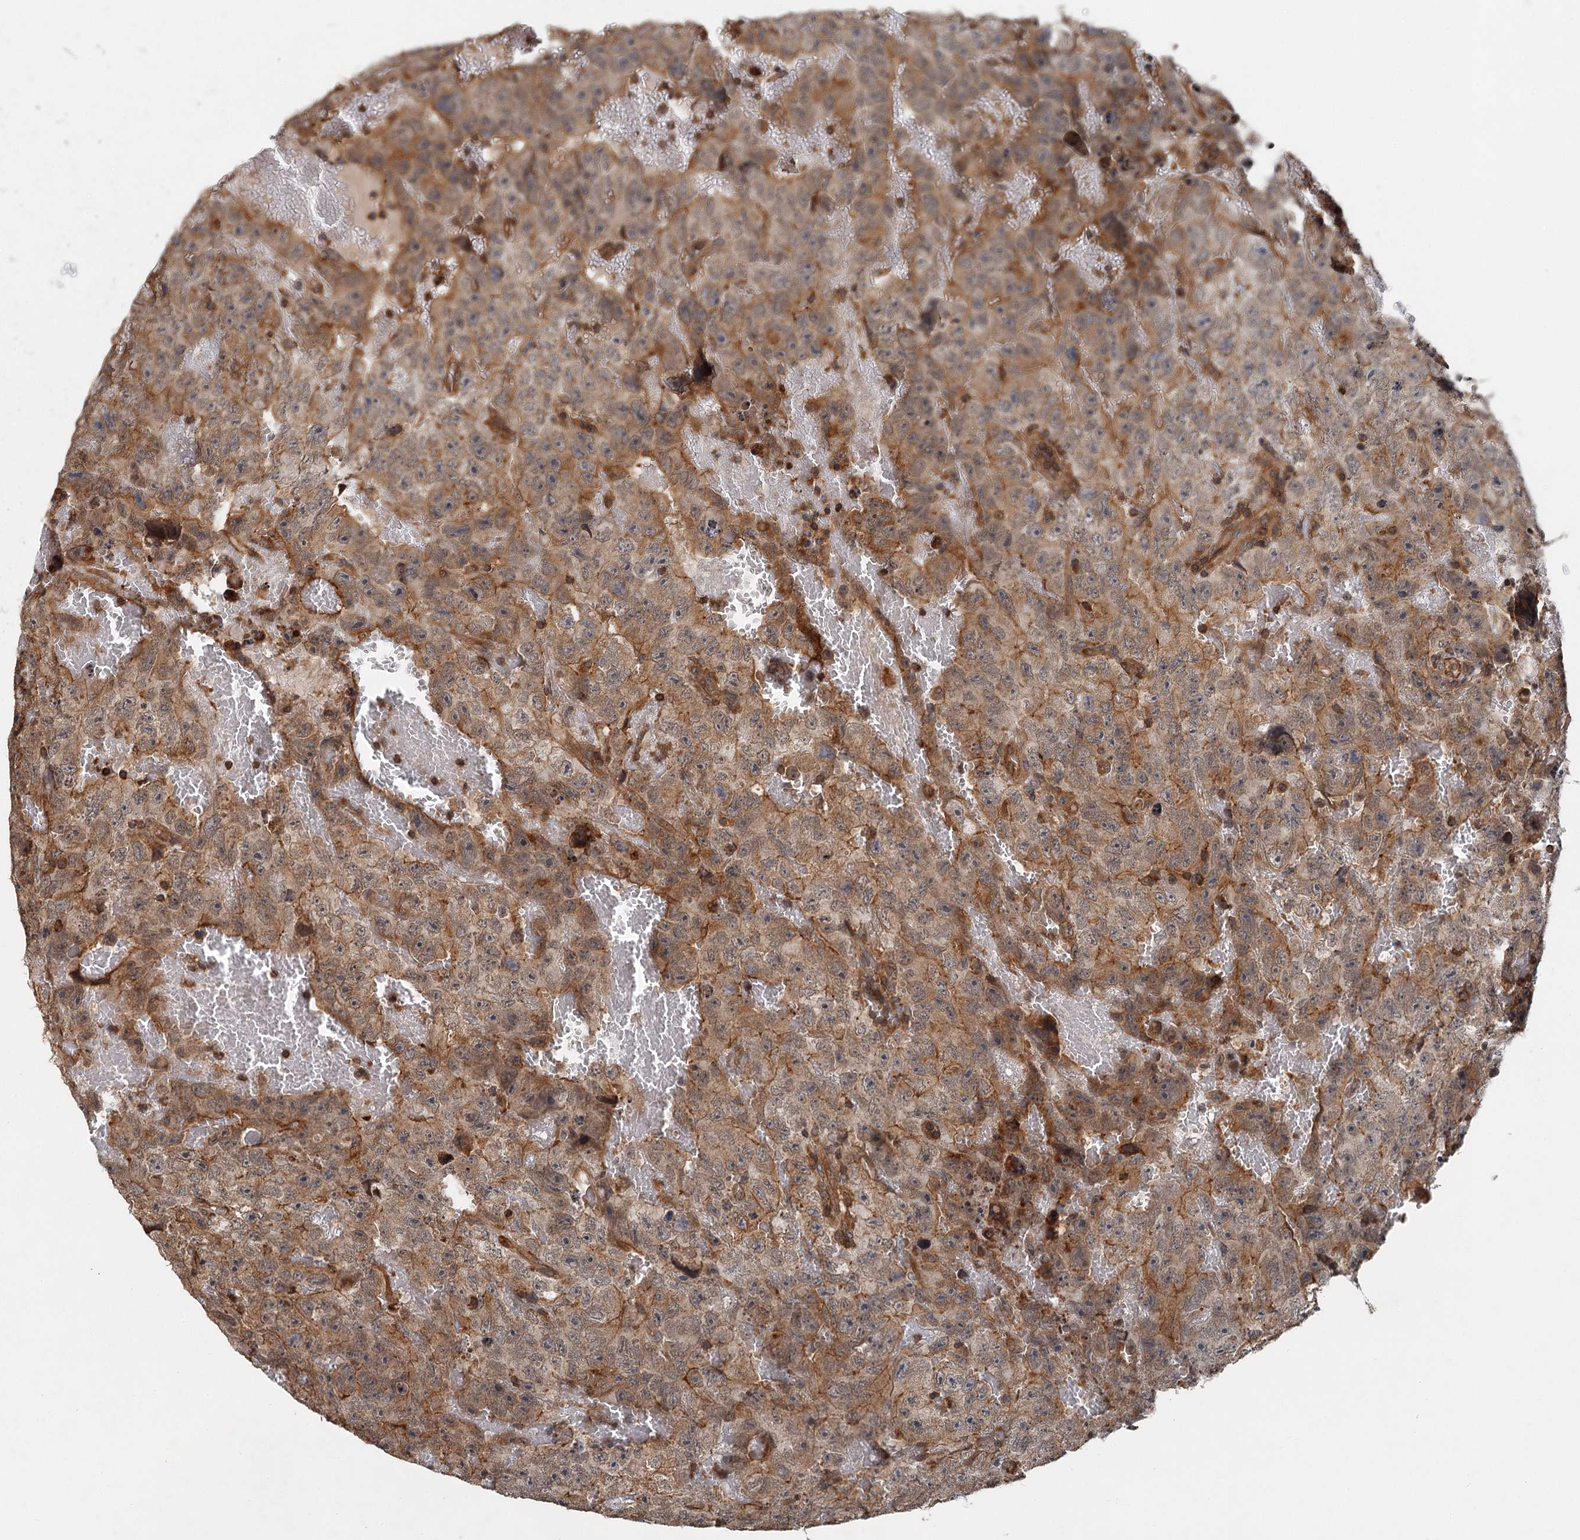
{"staining": {"intensity": "moderate", "quantity": ">75%", "location": "cytoplasmic/membranous"}, "tissue": "testis cancer", "cell_type": "Tumor cells", "image_type": "cancer", "snomed": [{"axis": "morphology", "description": "Carcinoma, Embryonal, NOS"}, {"axis": "topography", "description": "Testis"}], "caption": "An immunohistochemistry histopathology image of neoplastic tissue is shown. Protein staining in brown labels moderate cytoplasmic/membranous positivity in embryonal carcinoma (testis) within tumor cells. (DAB (3,3'-diaminobenzidine) IHC with brightfield microscopy, high magnification).", "gene": "ZNF527", "patient": {"sex": "male", "age": 45}}